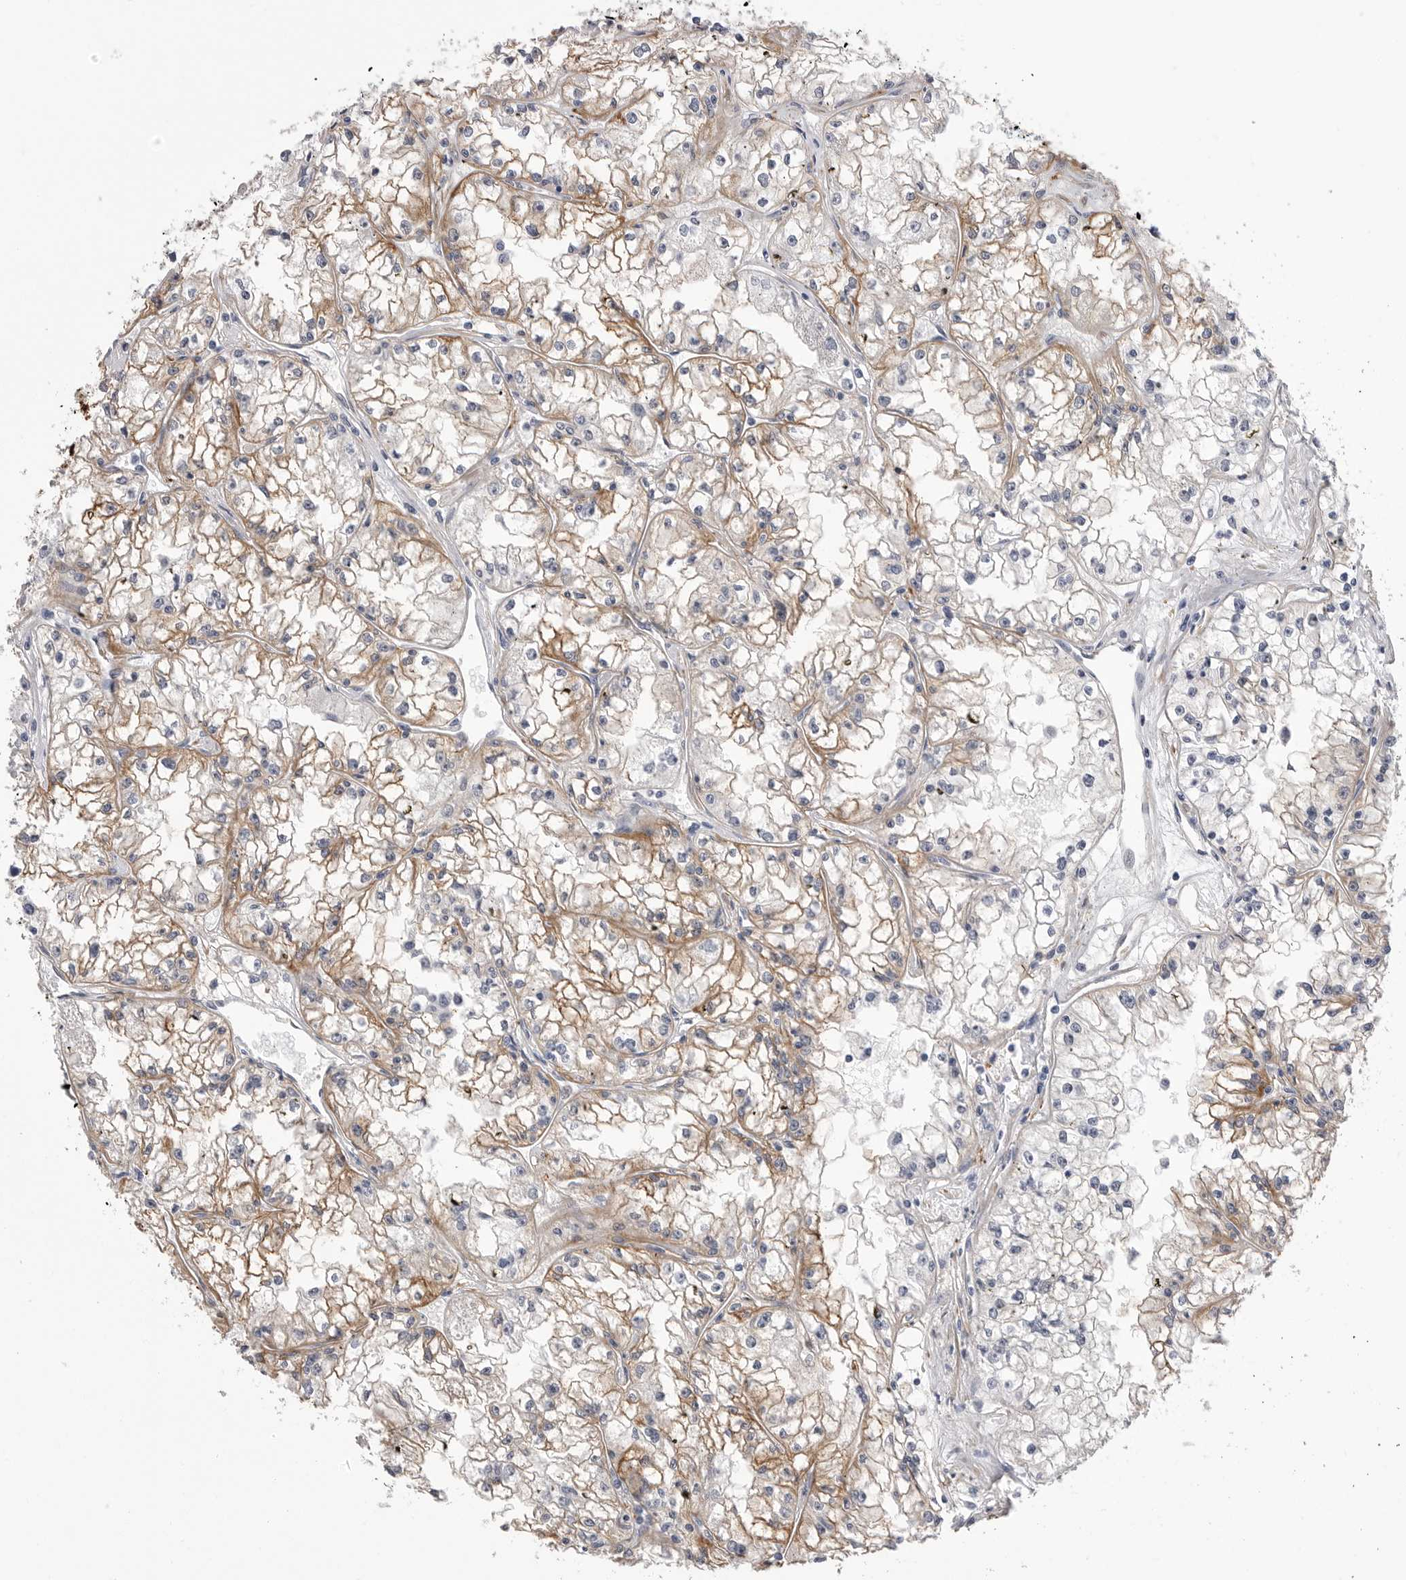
{"staining": {"intensity": "moderate", "quantity": ">75%", "location": "cytoplasmic/membranous"}, "tissue": "renal cancer", "cell_type": "Tumor cells", "image_type": "cancer", "snomed": [{"axis": "morphology", "description": "Adenocarcinoma, NOS"}, {"axis": "topography", "description": "Kidney"}], "caption": "Immunohistochemistry of renal cancer exhibits medium levels of moderate cytoplasmic/membranous expression in about >75% of tumor cells.", "gene": "AKAP12", "patient": {"sex": "male", "age": 56}}